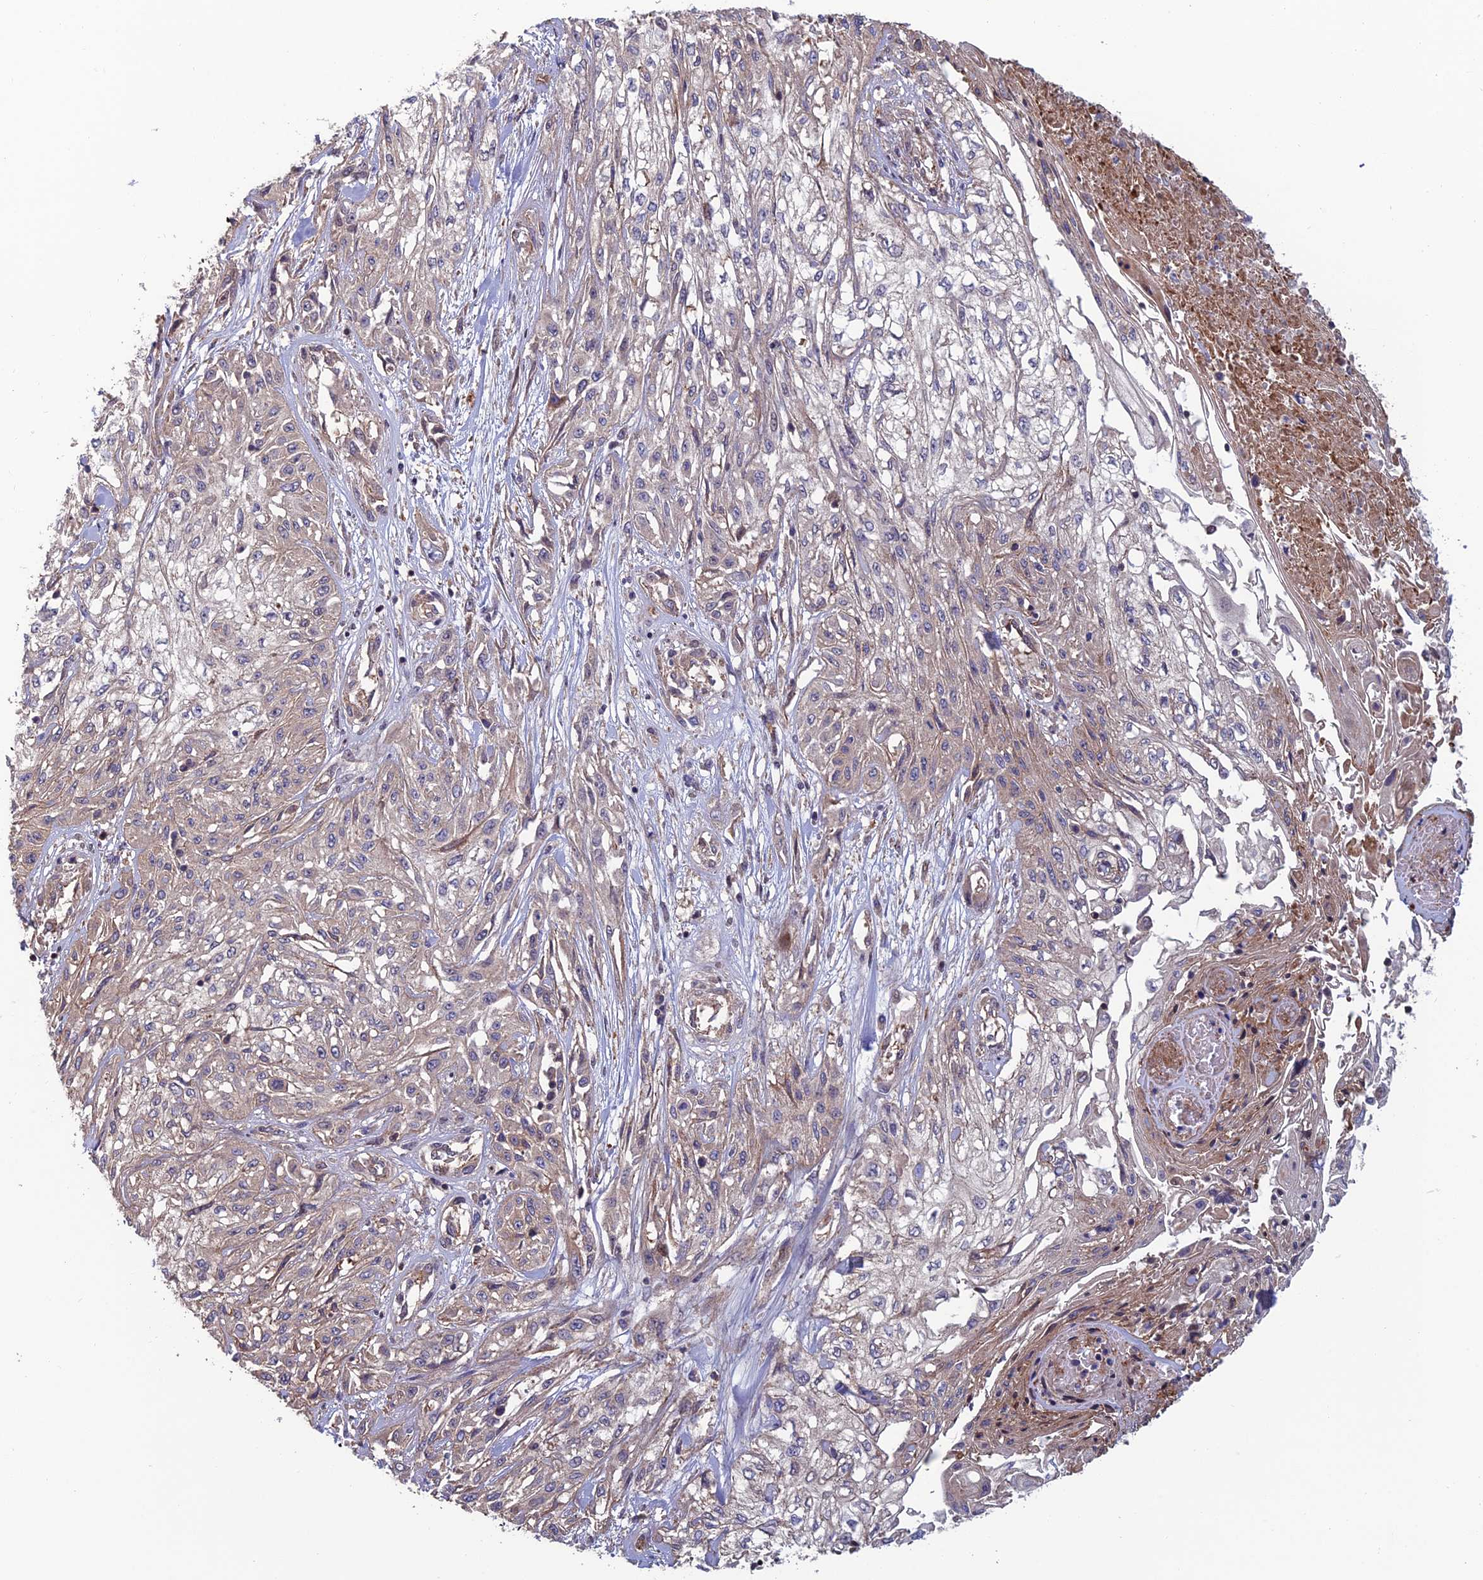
{"staining": {"intensity": "weak", "quantity": "<25%", "location": "cytoplasmic/membranous"}, "tissue": "skin cancer", "cell_type": "Tumor cells", "image_type": "cancer", "snomed": [{"axis": "morphology", "description": "Squamous cell carcinoma, NOS"}, {"axis": "morphology", "description": "Squamous cell carcinoma, metastatic, NOS"}, {"axis": "topography", "description": "Skin"}, {"axis": "topography", "description": "Lymph node"}], "caption": "This is an IHC micrograph of human skin cancer (squamous cell carcinoma). There is no staining in tumor cells.", "gene": "CCDC183", "patient": {"sex": "male", "age": 75}}